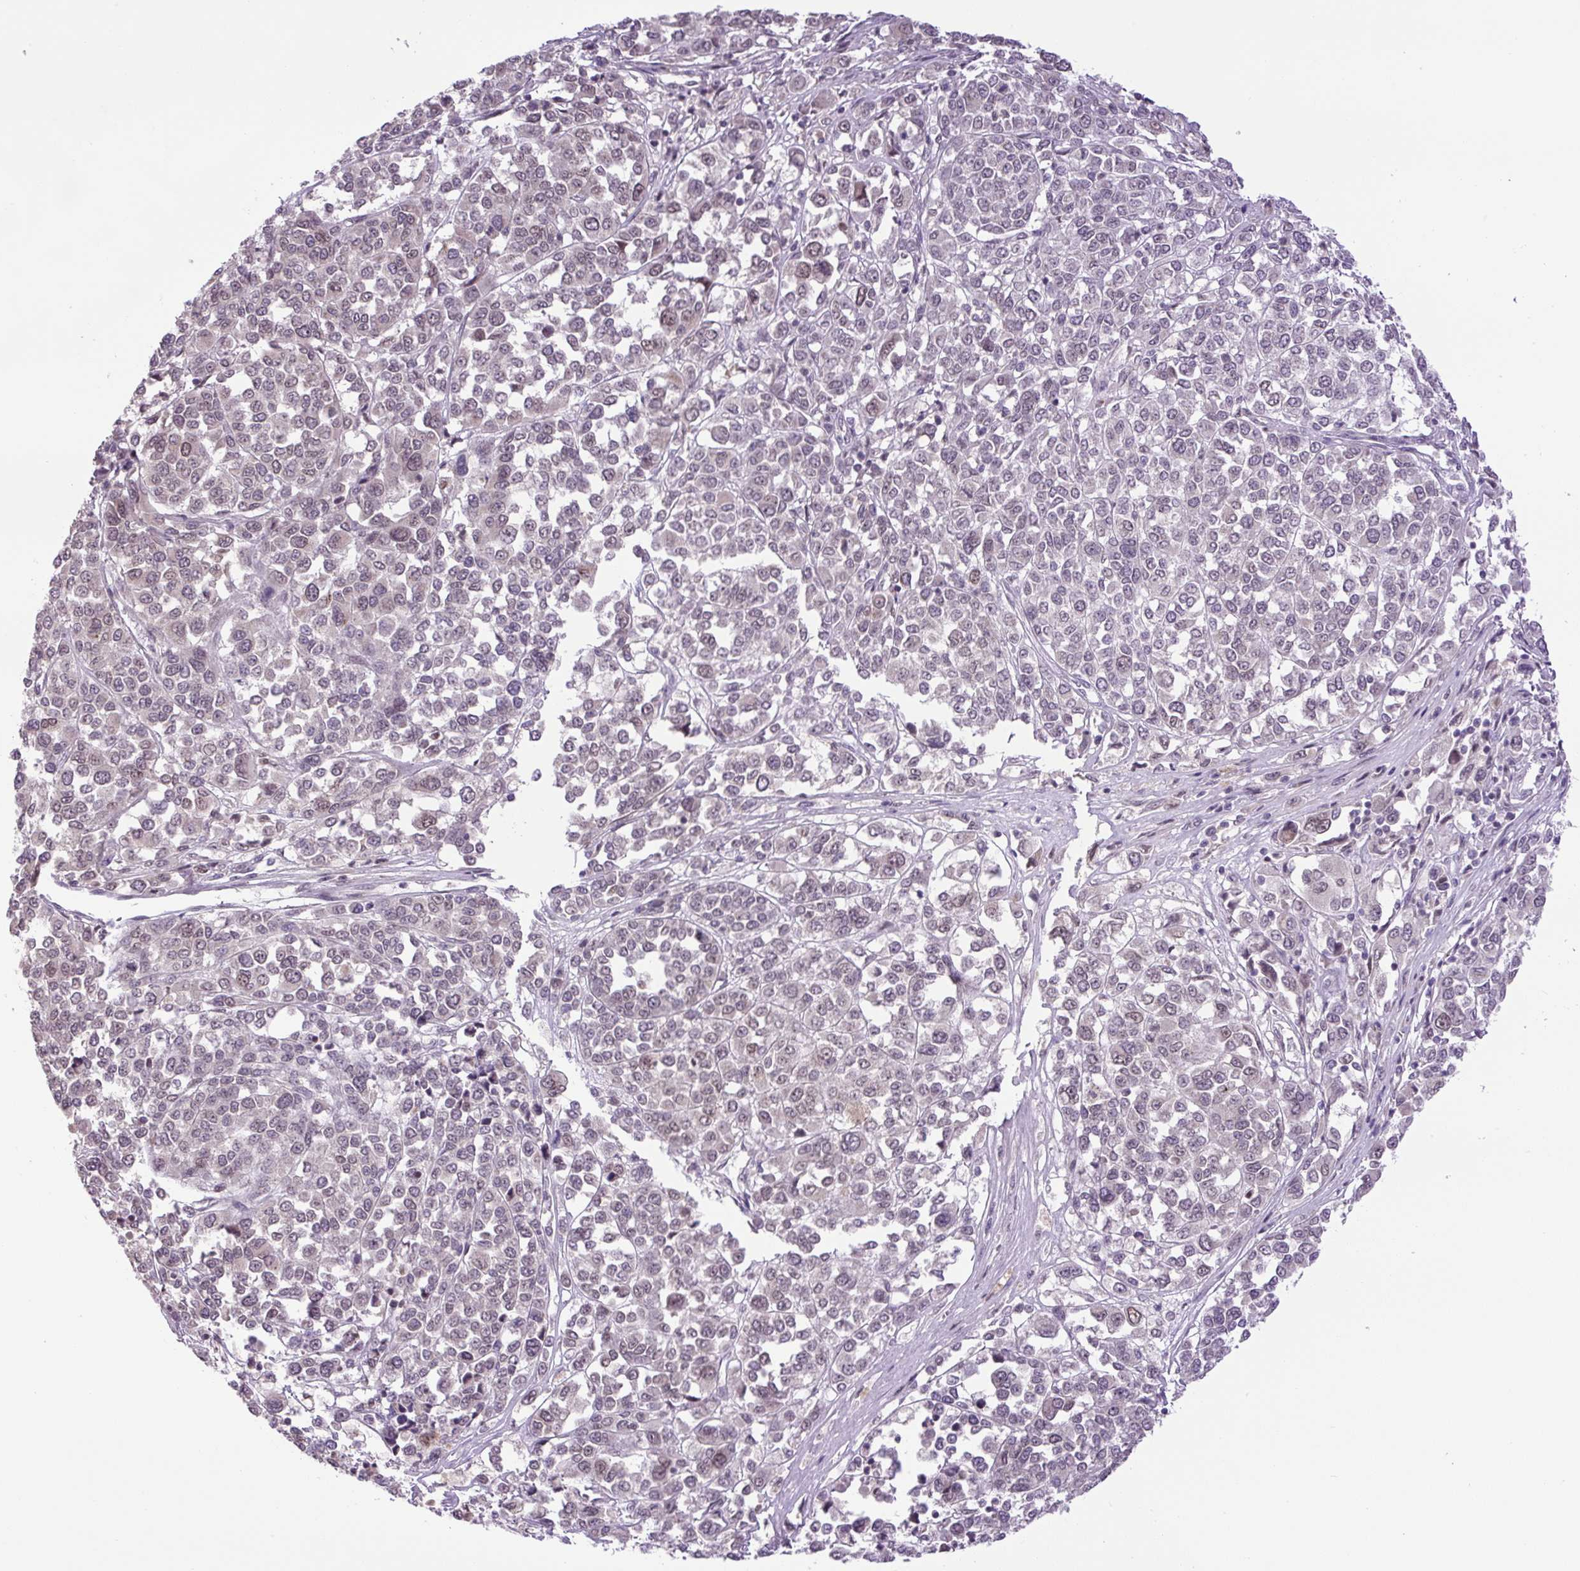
{"staining": {"intensity": "weak", "quantity": "<25%", "location": "nuclear"}, "tissue": "melanoma", "cell_type": "Tumor cells", "image_type": "cancer", "snomed": [{"axis": "morphology", "description": "Malignant melanoma, Metastatic site"}, {"axis": "topography", "description": "Lymph node"}], "caption": "The histopathology image displays no staining of tumor cells in melanoma.", "gene": "KPNA1", "patient": {"sex": "male", "age": 44}}